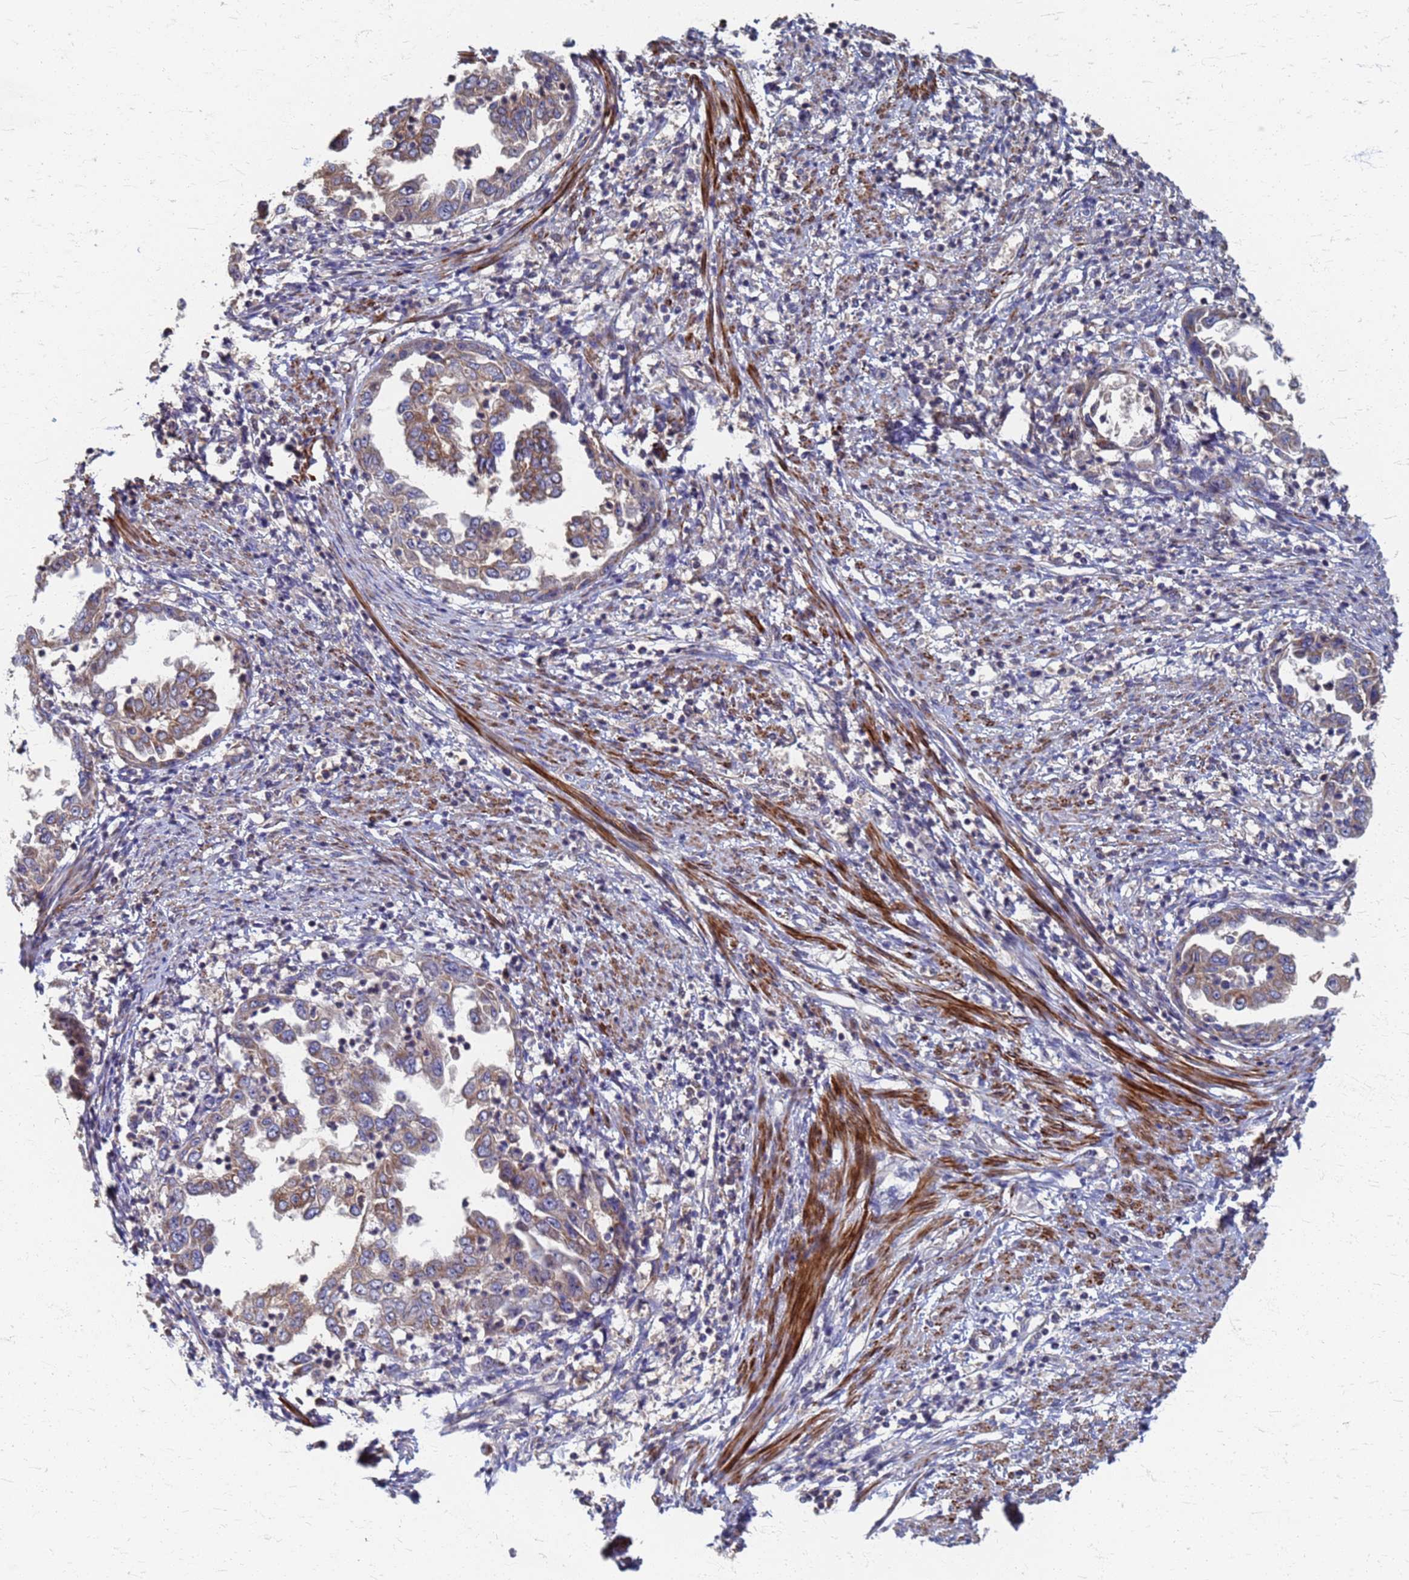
{"staining": {"intensity": "weak", "quantity": ">75%", "location": "cytoplasmic/membranous"}, "tissue": "endometrial cancer", "cell_type": "Tumor cells", "image_type": "cancer", "snomed": [{"axis": "morphology", "description": "Adenocarcinoma, NOS"}, {"axis": "topography", "description": "Endometrium"}], "caption": "Endometrial cancer (adenocarcinoma) tissue demonstrates weak cytoplasmic/membranous expression in approximately >75% of tumor cells, visualized by immunohistochemistry.", "gene": "ATPAF1", "patient": {"sex": "female", "age": 85}}